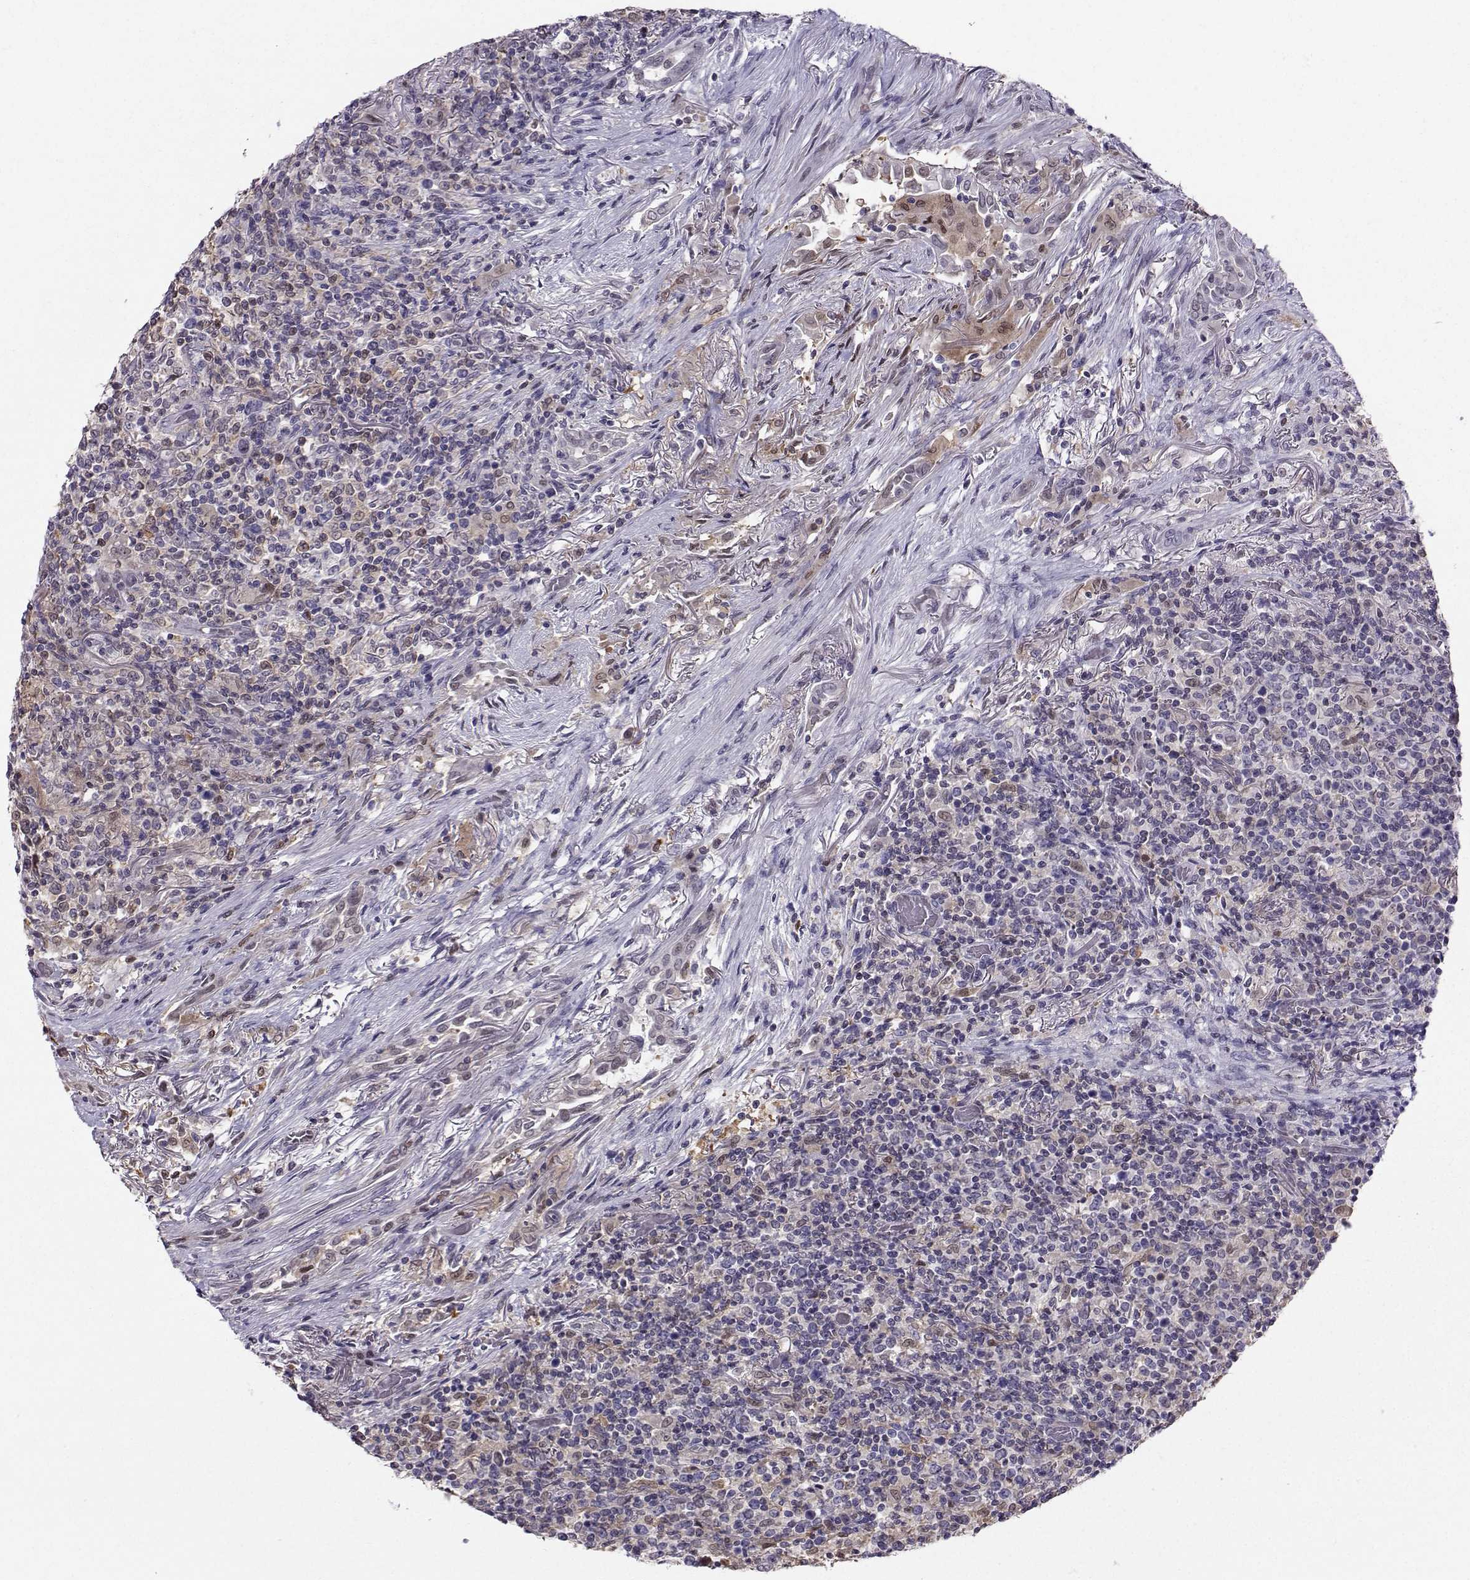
{"staining": {"intensity": "negative", "quantity": "none", "location": "none"}, "tissue": "lymphoma", "cell_type": "Tumor cells", "image_type": "cancer", "snomed": [{"axis": "morphology", "description": "Malignant lymphoma, non-Hodgkin's type, High grade"}, {"axis": "topography", "description": "Lung"}], "caption": "Tumor cells are negative for brown protein staining in high-grade malignant lymphoma, non-Hodgkin's type. (DAB (3,3'-diaminobenzidine) immunohistochemistry (IHC) with hematoxylin counter stain).", "gene": "PGK1", "patient": {"sex": "male", "age": 79}}